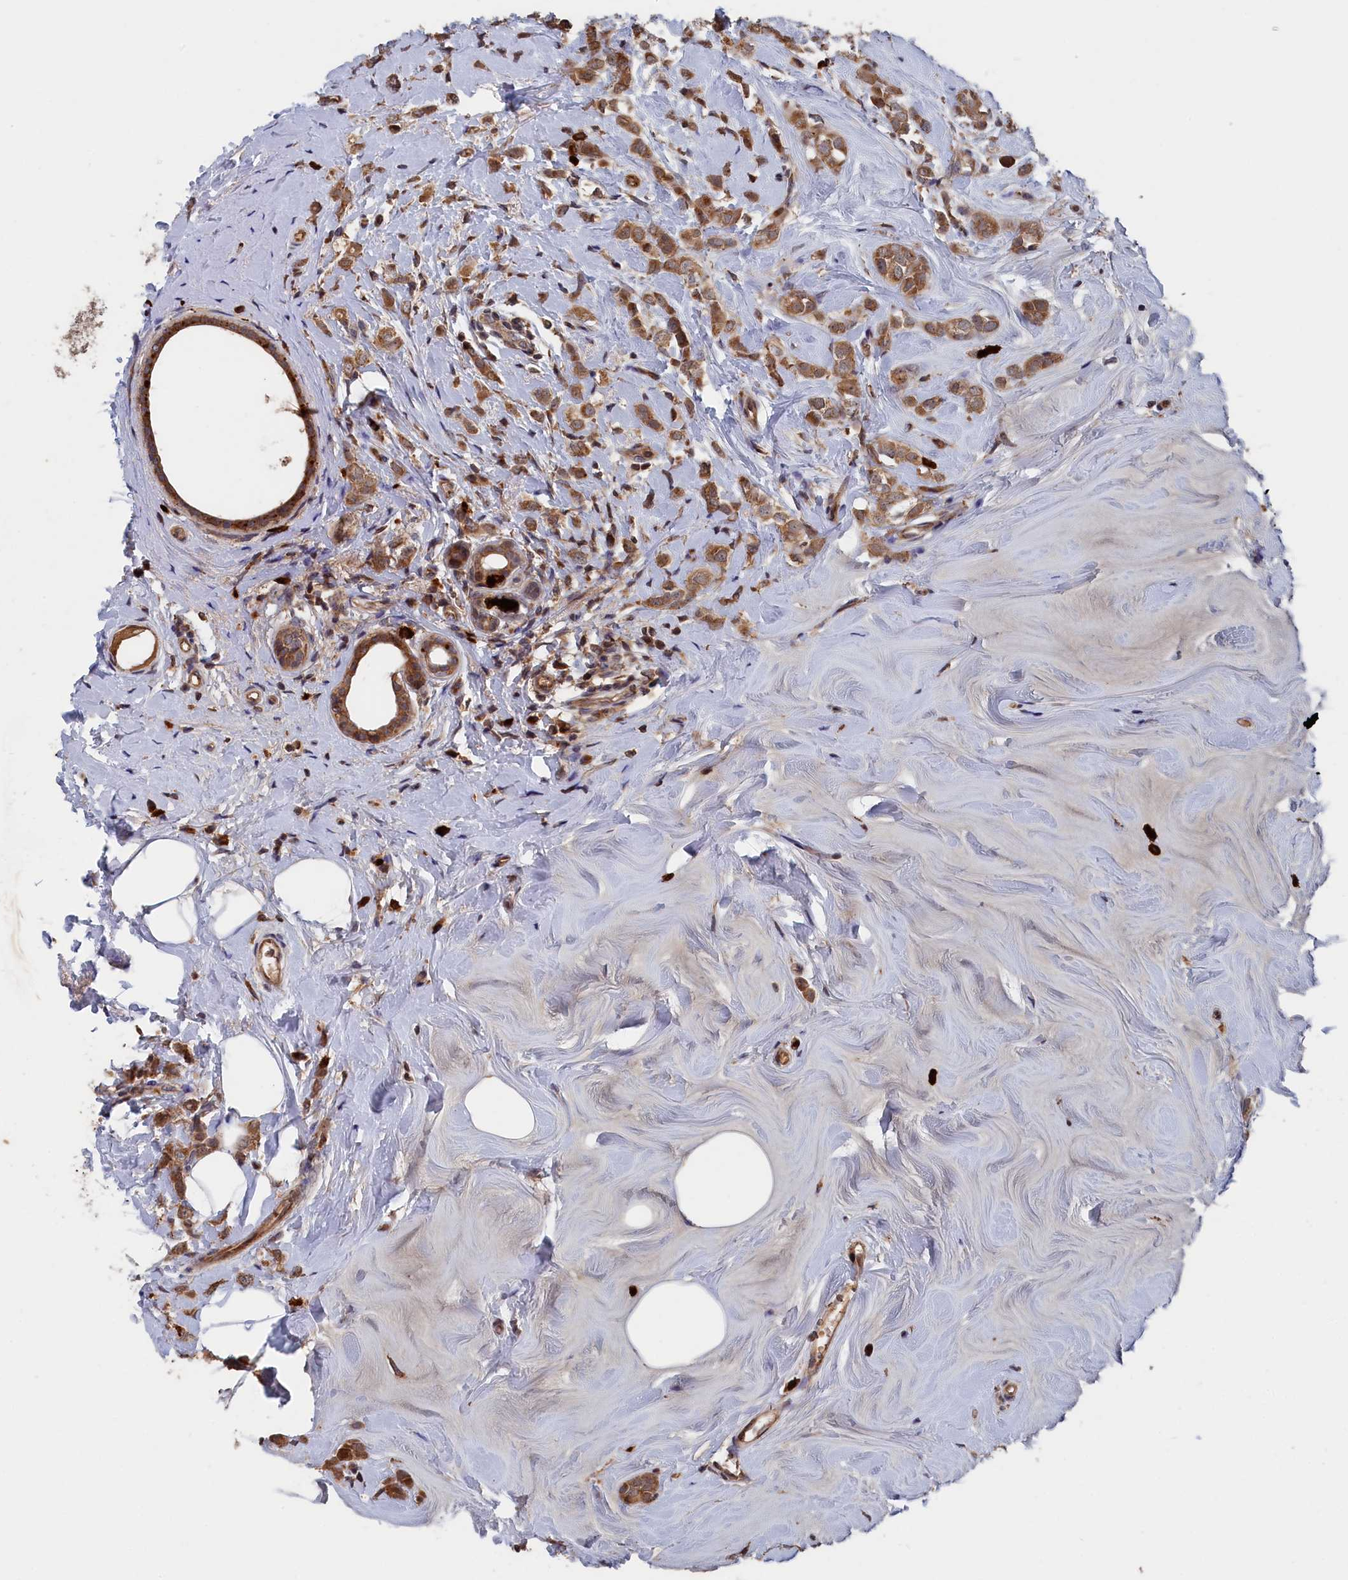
{"staining": {"intensity": "moderate", "quantity": ">75%", "location": "cytoplasmic/membranous"}, "tissue": "breast cancer", "cell_type": "Tumor cells", "image_type": "cancer", "snomed": [{"axis": "morphology", "description": "Lobular carcinoma"}, {"axis": "topography", "description": "Breast"}], "caption": "Breast lobular carcinoma was stained to show a protein in brown. There is medium levels of moderate cytoplasmic/membranous staining in approximately >75% of tumor cells.", "gene": "TRAPPC2L", "patient": {"sex": "female", "age": 47}}